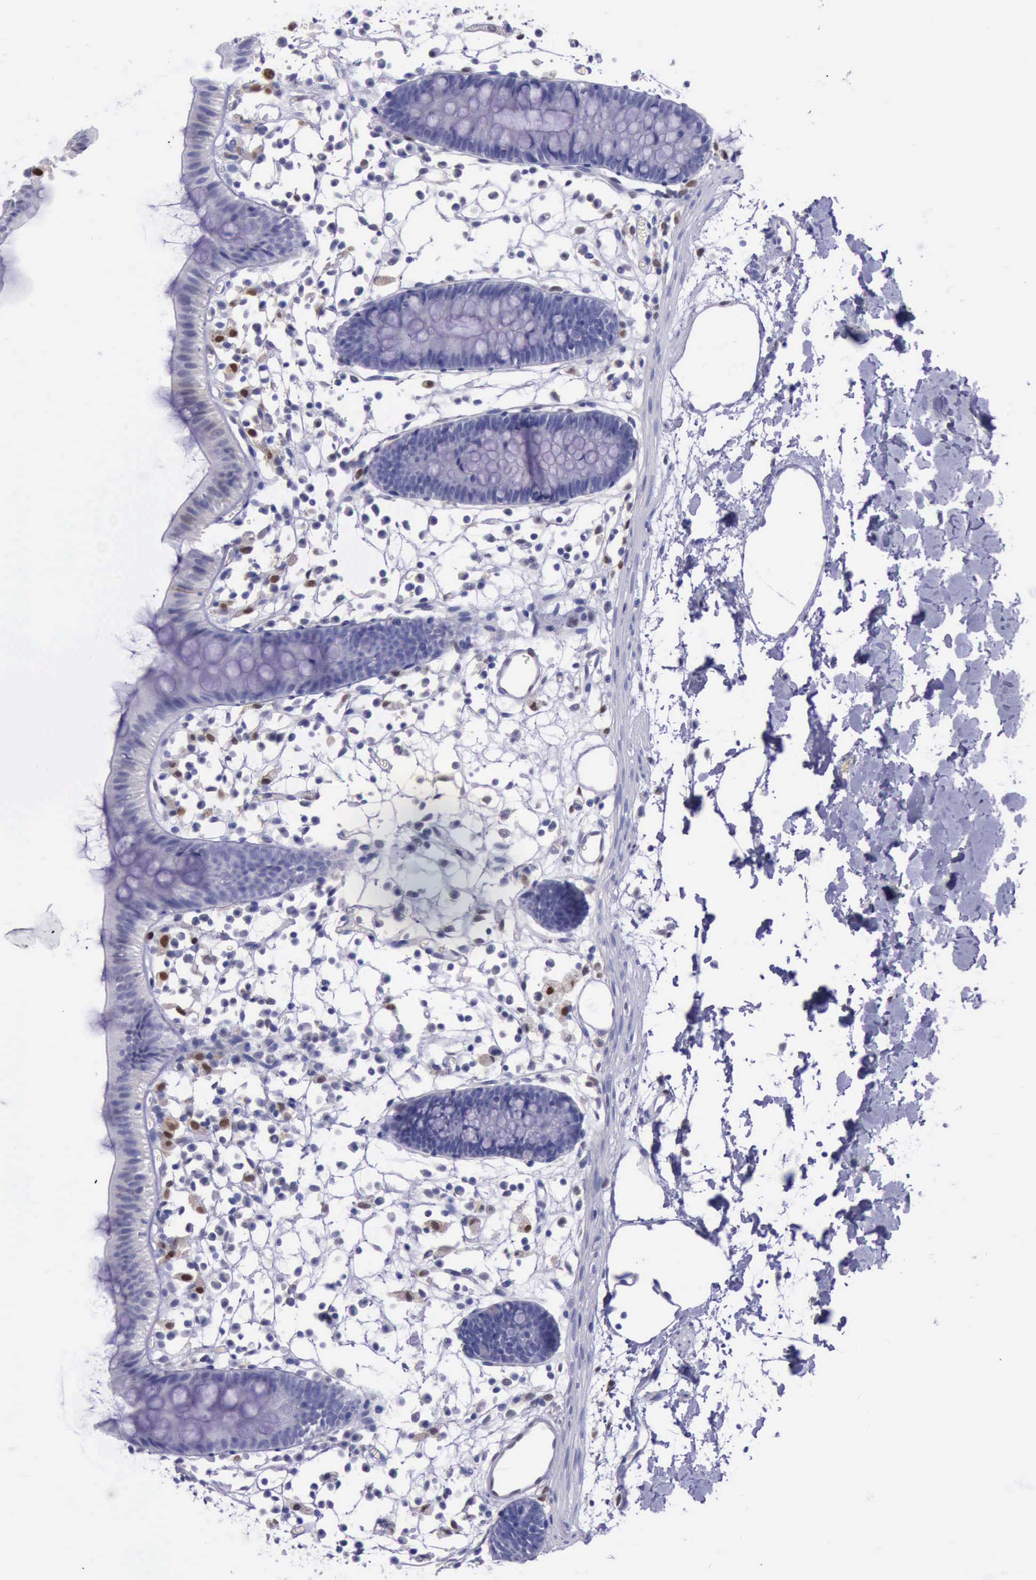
{"staining": {"intensity": "negative", "quantity": "none", "location": "none"}, "tissue": "colon", "cell_type": "Endothelial cells", "image_type": "normal", "snomed": [{"axis": "morphology", "description": "Normal tissue, NOS"}, {"axis": "topography", "description": "Colon"}], "caption": "IHC photomicrograph of normal human colon stained for a protein (brown), which shows no positivity in endothelial cells. (DAB IHC visualized using brightfield microscopy, high magnification).", "gene": "TYMP", "patient": {"sex": "male", "age": 14}}